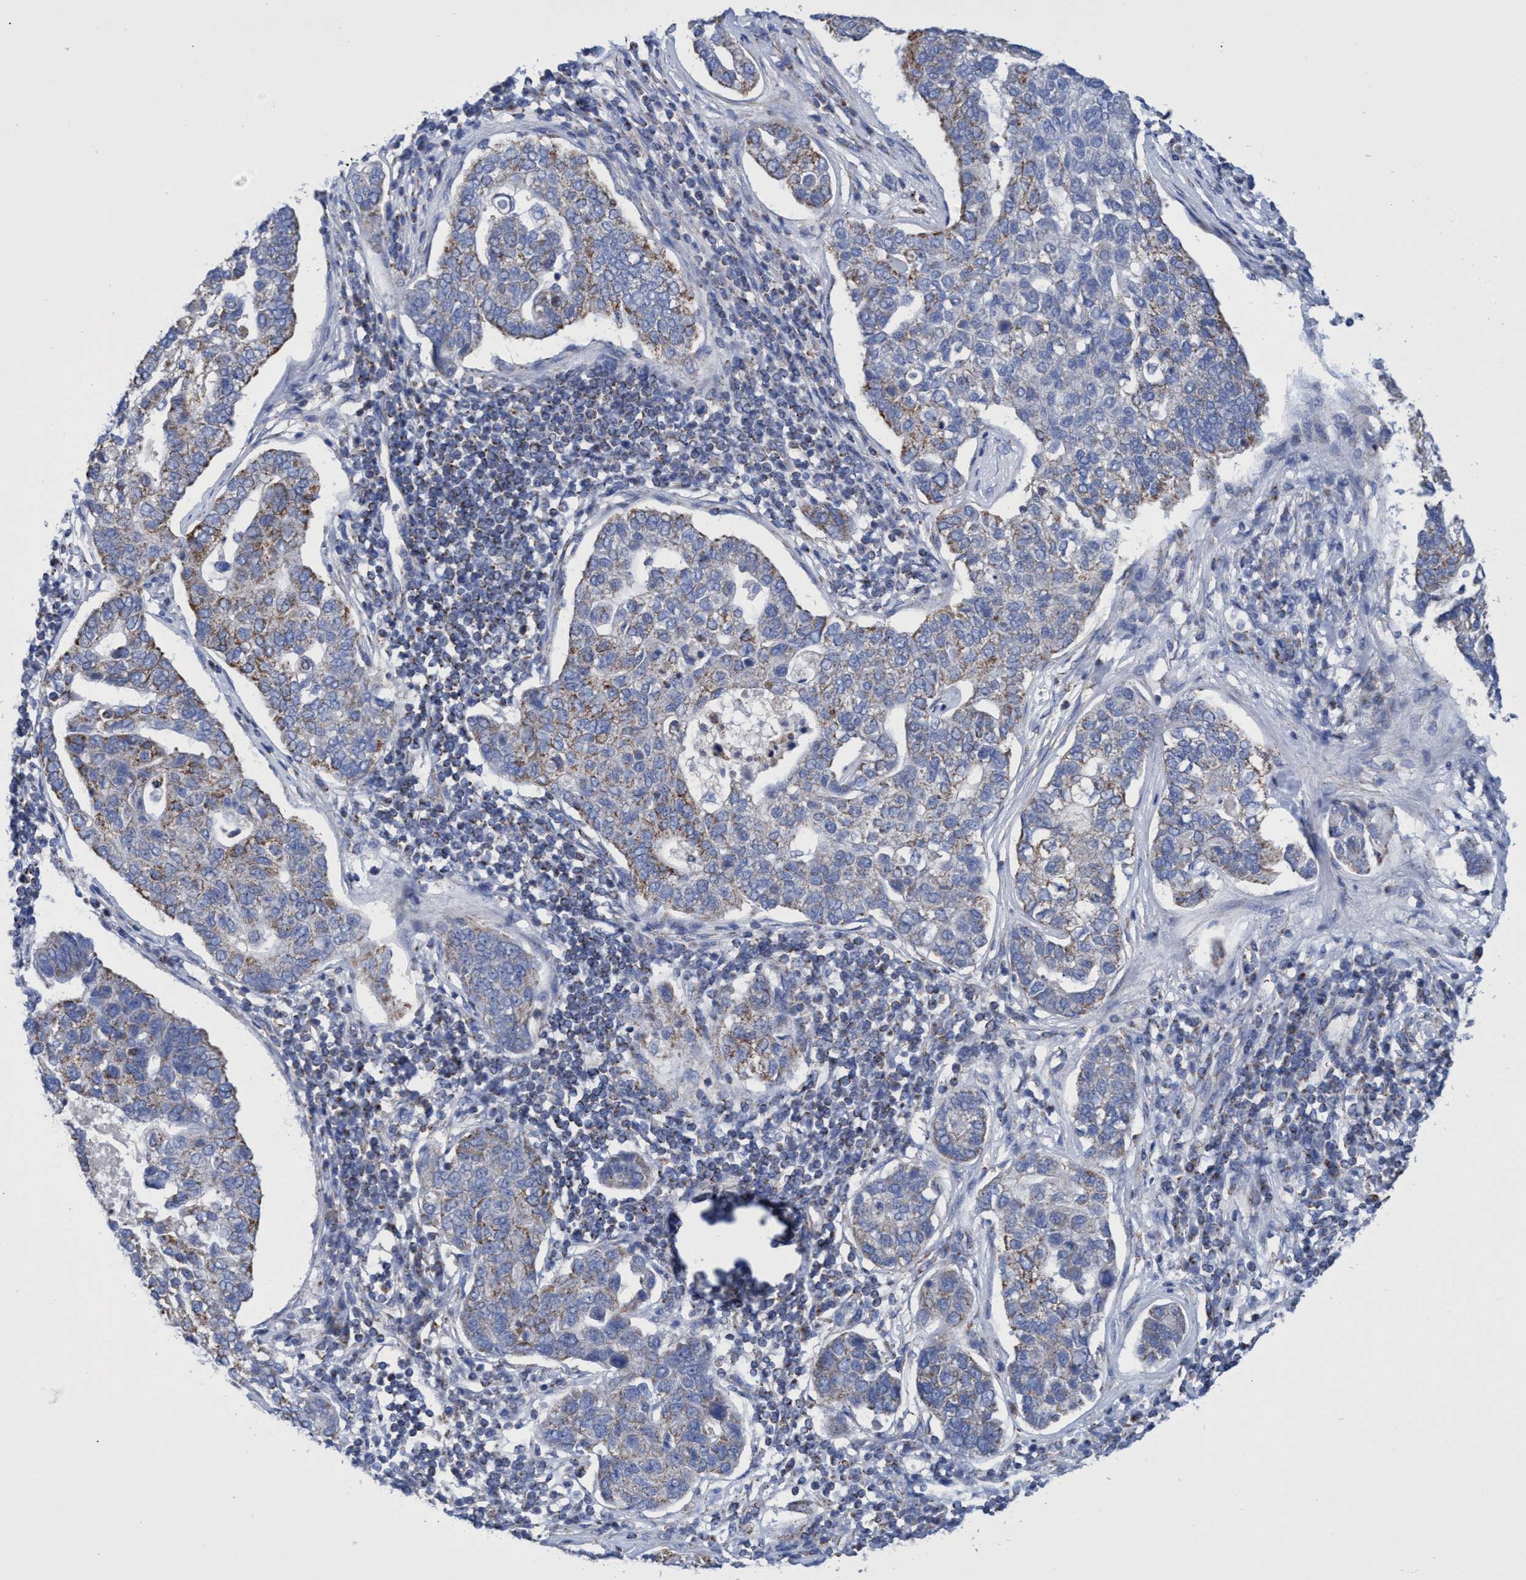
{"staining": {"intensity": "weak", "quantity": "25%-75%", "location": "cytoplasmic/membranous"}, "tissue": "pancreatic cancer", "cell_type": "Tumor cells", "image_type": "cancer", "snomed": [{"axis": "morphology", "description": "Adenocarcinoma, NOS"}, {"axis": "topography", "description": "Pancreas"}], "caption": "Immunohistochemical staining of pancreatic cancer (adenocarcinoma) exhibits low levels of weak cytoplasmic/membranous positivity in about 25%-75% of tumor cells. (brown staining indicates protein expression, while blue staining denotes nuclei).", "gene": "ZNF750", "patient": {"sex": "female", "age": 61}}